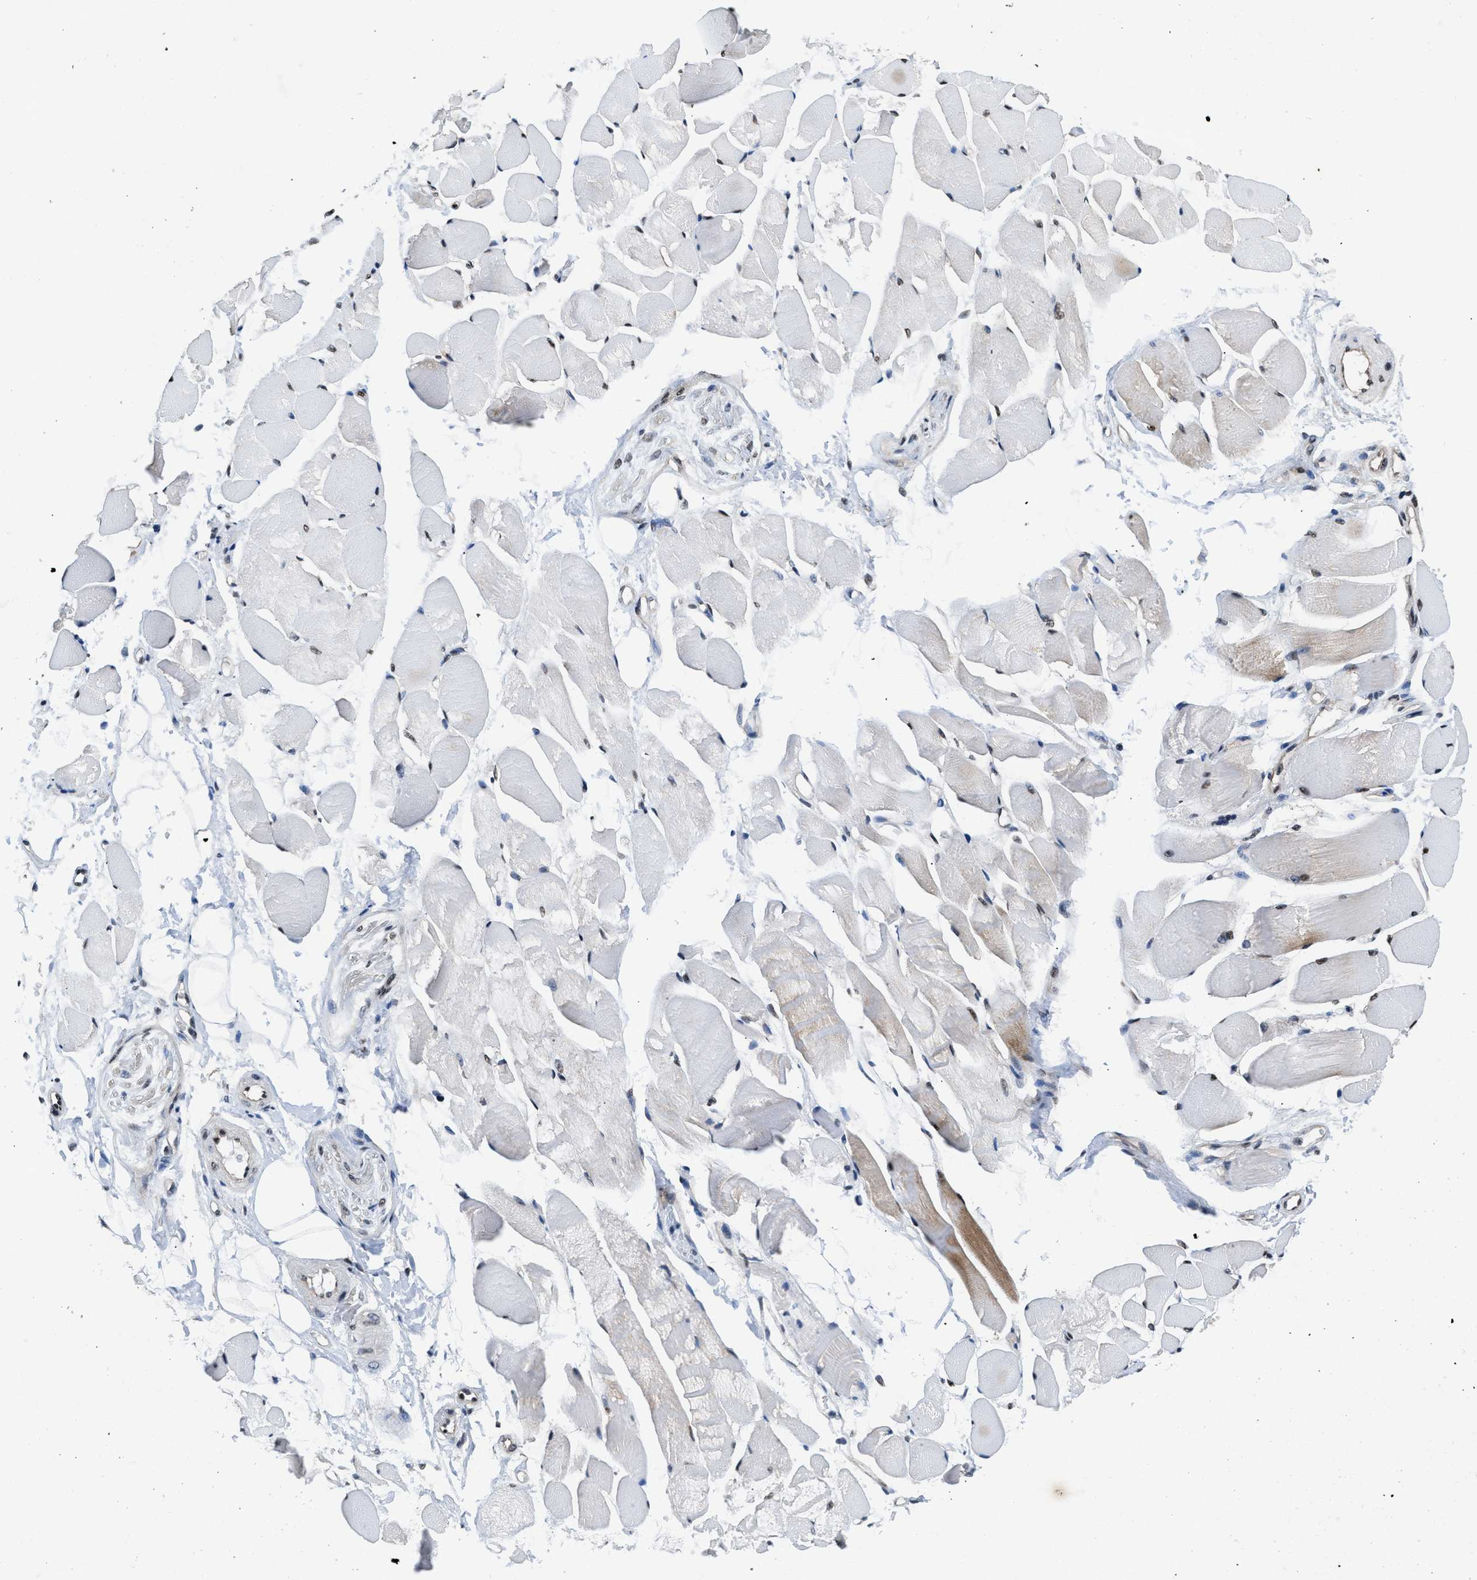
{"staining": {"intensity": "moderate", "quantity": "25%-75%", "location": "cytoplasmic/membranous,nuclear"}, "tissue": "skeletal muscle", "cell_type": "Myocytes", "image_type": "normal", "snomed": [{"axis": "morphology", "description": "Normal tissue, NOS"}, {"axis": "topography", "description": "Skeletal muscle"}, {"axis": "topography", "description": "Peripheral nerve tissue"}], "caption": "Immunohistochemistry of benign skeletal muscle exhibits medium levels of moderate cytoplasmic/membranous,nuclear staining in approximately 25%-75% of myocytes. The staining was performed using DAB, with brown indicating positive protein expression. Nuclei are stained blue with hematoxylin.", "gene": "SAFB", "patient": {"sex": "female", "age": 84}}